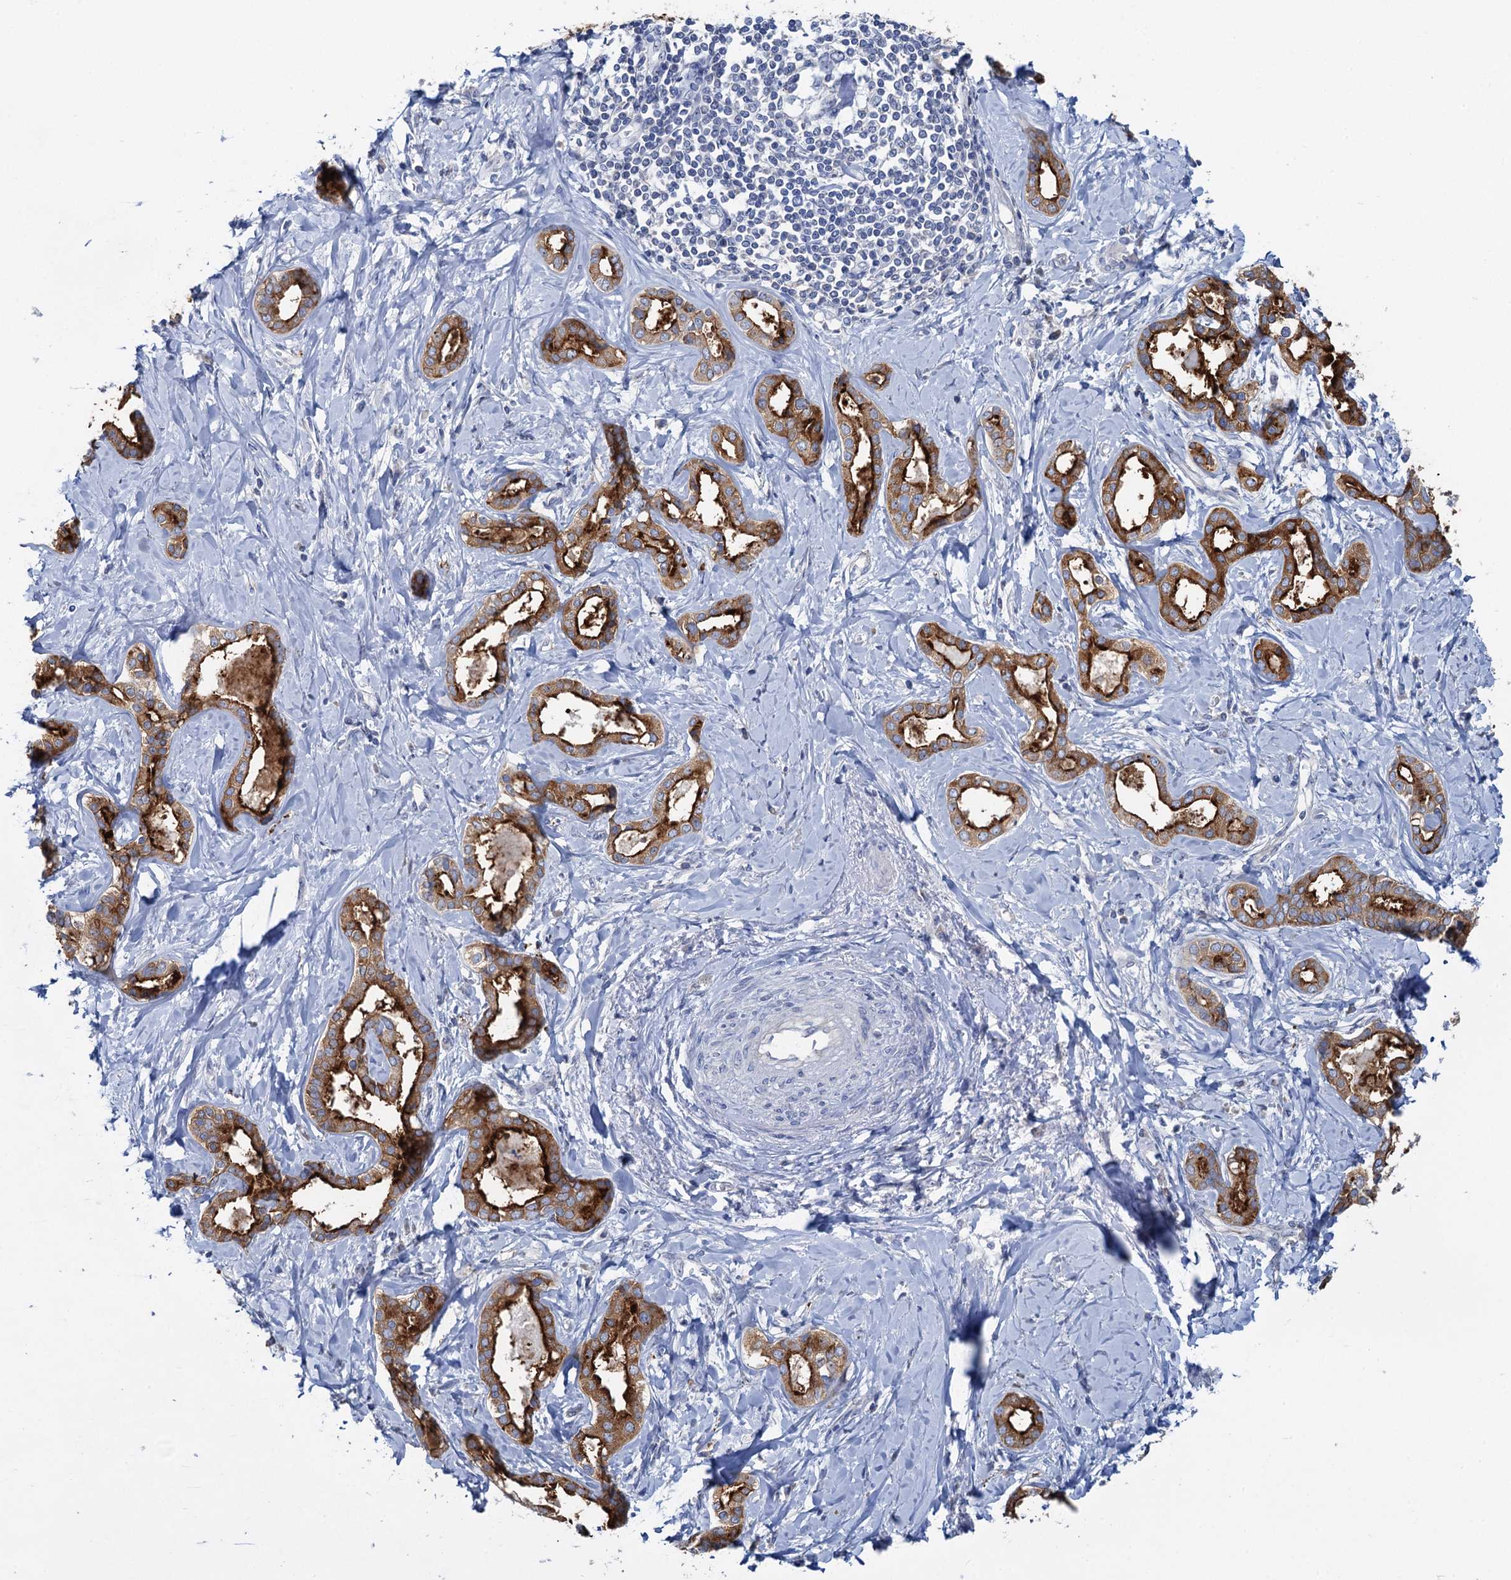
{"staining": {"intensity": "strong", "quantity": ">75%", "location": "cytoplasmic/membranous"}, "tissue": "liver cancer", "cell_type": "Tumor cells", "image_type": "cancer", "snomed": [{"axis": "morphology", "description": "Cholangiocarcinoma"}, {"axis": "topography", "description": "Liver"}], "caption": "Protein staining of liver cancer (cholangiocarcinoma) tissue displays strong cytoplasmic/membranous positivity in approximately >75% of tumor cells.", "gene": "PLLP", "patient": {"sex": "female", "age": 77}}